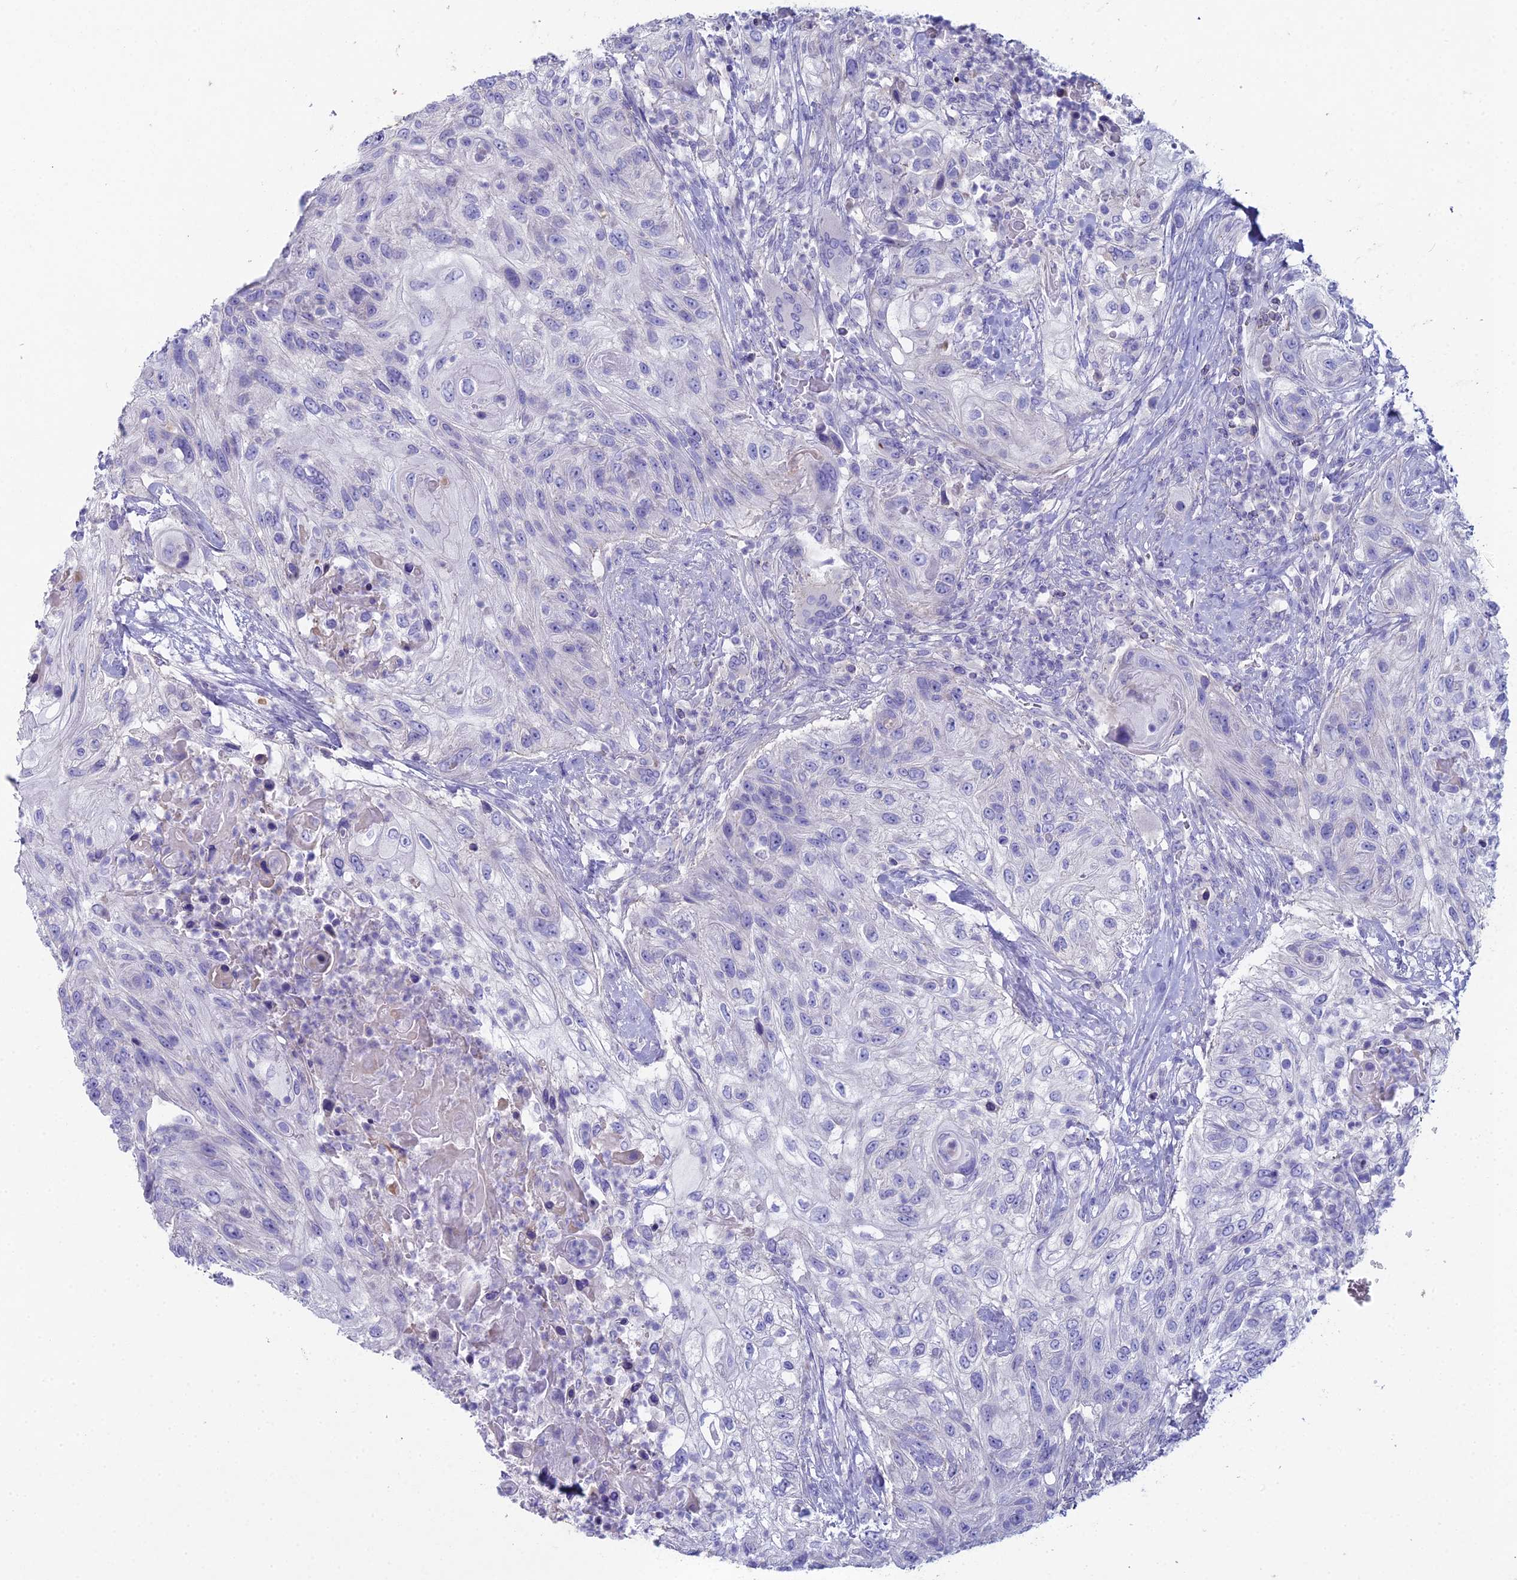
{"staining": {"intensity": "negative", "quantity": "none", "location": "none"}, "tissue": "urothelial cancer", "cell_type": "Tumor cells", "image_type": "cancer", "snomed": [{"axis": "morphology", "description": "Urothelial carcinoma, High grade"}, {"axis": "topography", "description": "Urinary bladder"}], "caption": "Image shows no protein positivity in tumor cells of urothelial carcinoma (high-grade) tissue.", "gene": "NCAM1", "patient": {"sex": "female", "age": 60}}